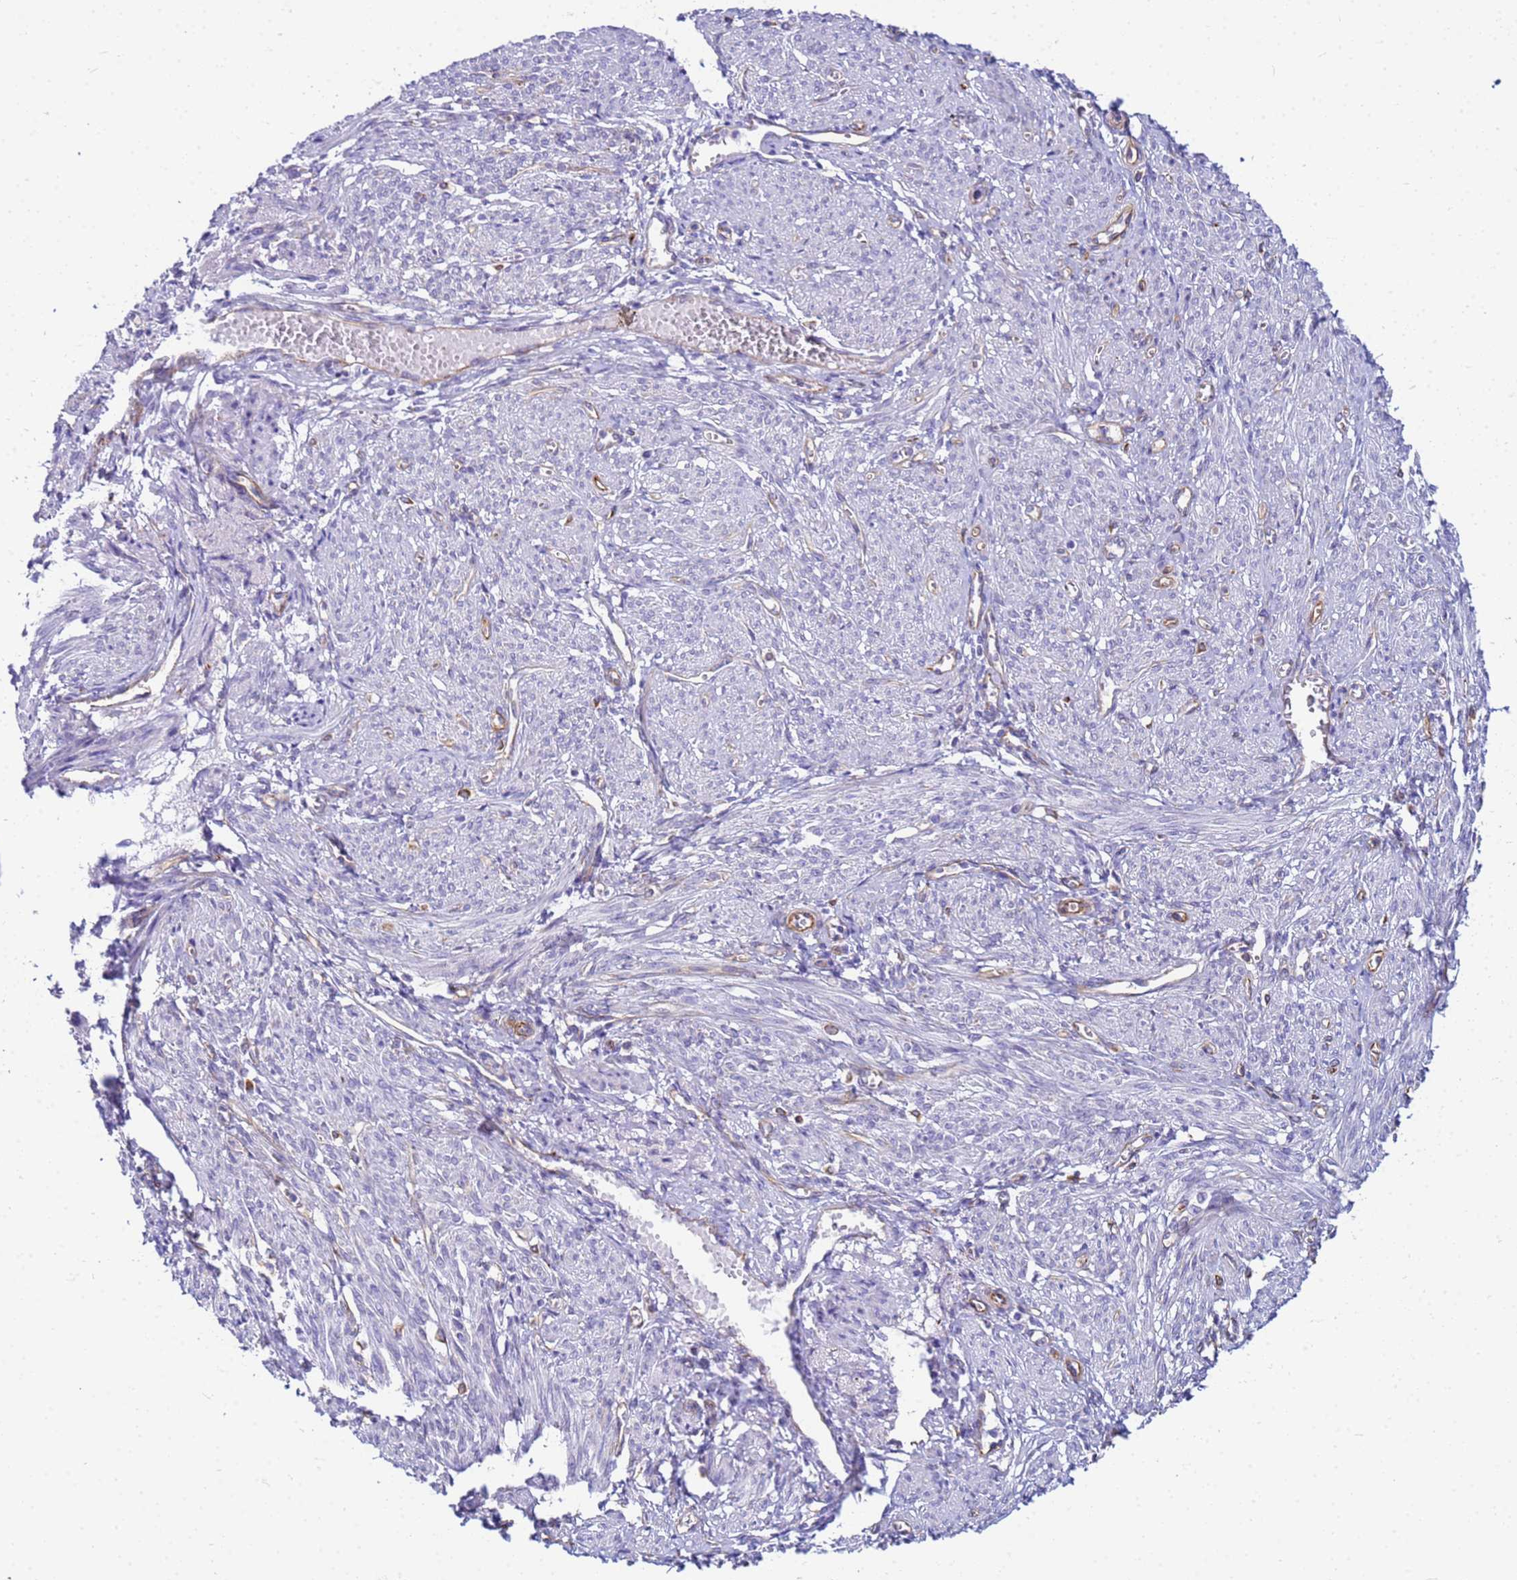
{"staining": {"intensity": "negative", "quantity": "none", "location": "none"}, "tissue": "smooth muscle", "cell_type": "Smooth muscle cells", "image_type": "normal", "snomed": [{"axis": "morphology", "description": "Normal tissue, NOS"}, {"axis": "topography", "description": "Smooth muscle"}], "caption": "IHC micrograph of unremarkable smooth muscle: smooth muscle stained with DAB shows no significant protein positivity in smooth muscle cells.", "gene": "UBXN2B", "patient": {"sex": "female", "age": 39}}